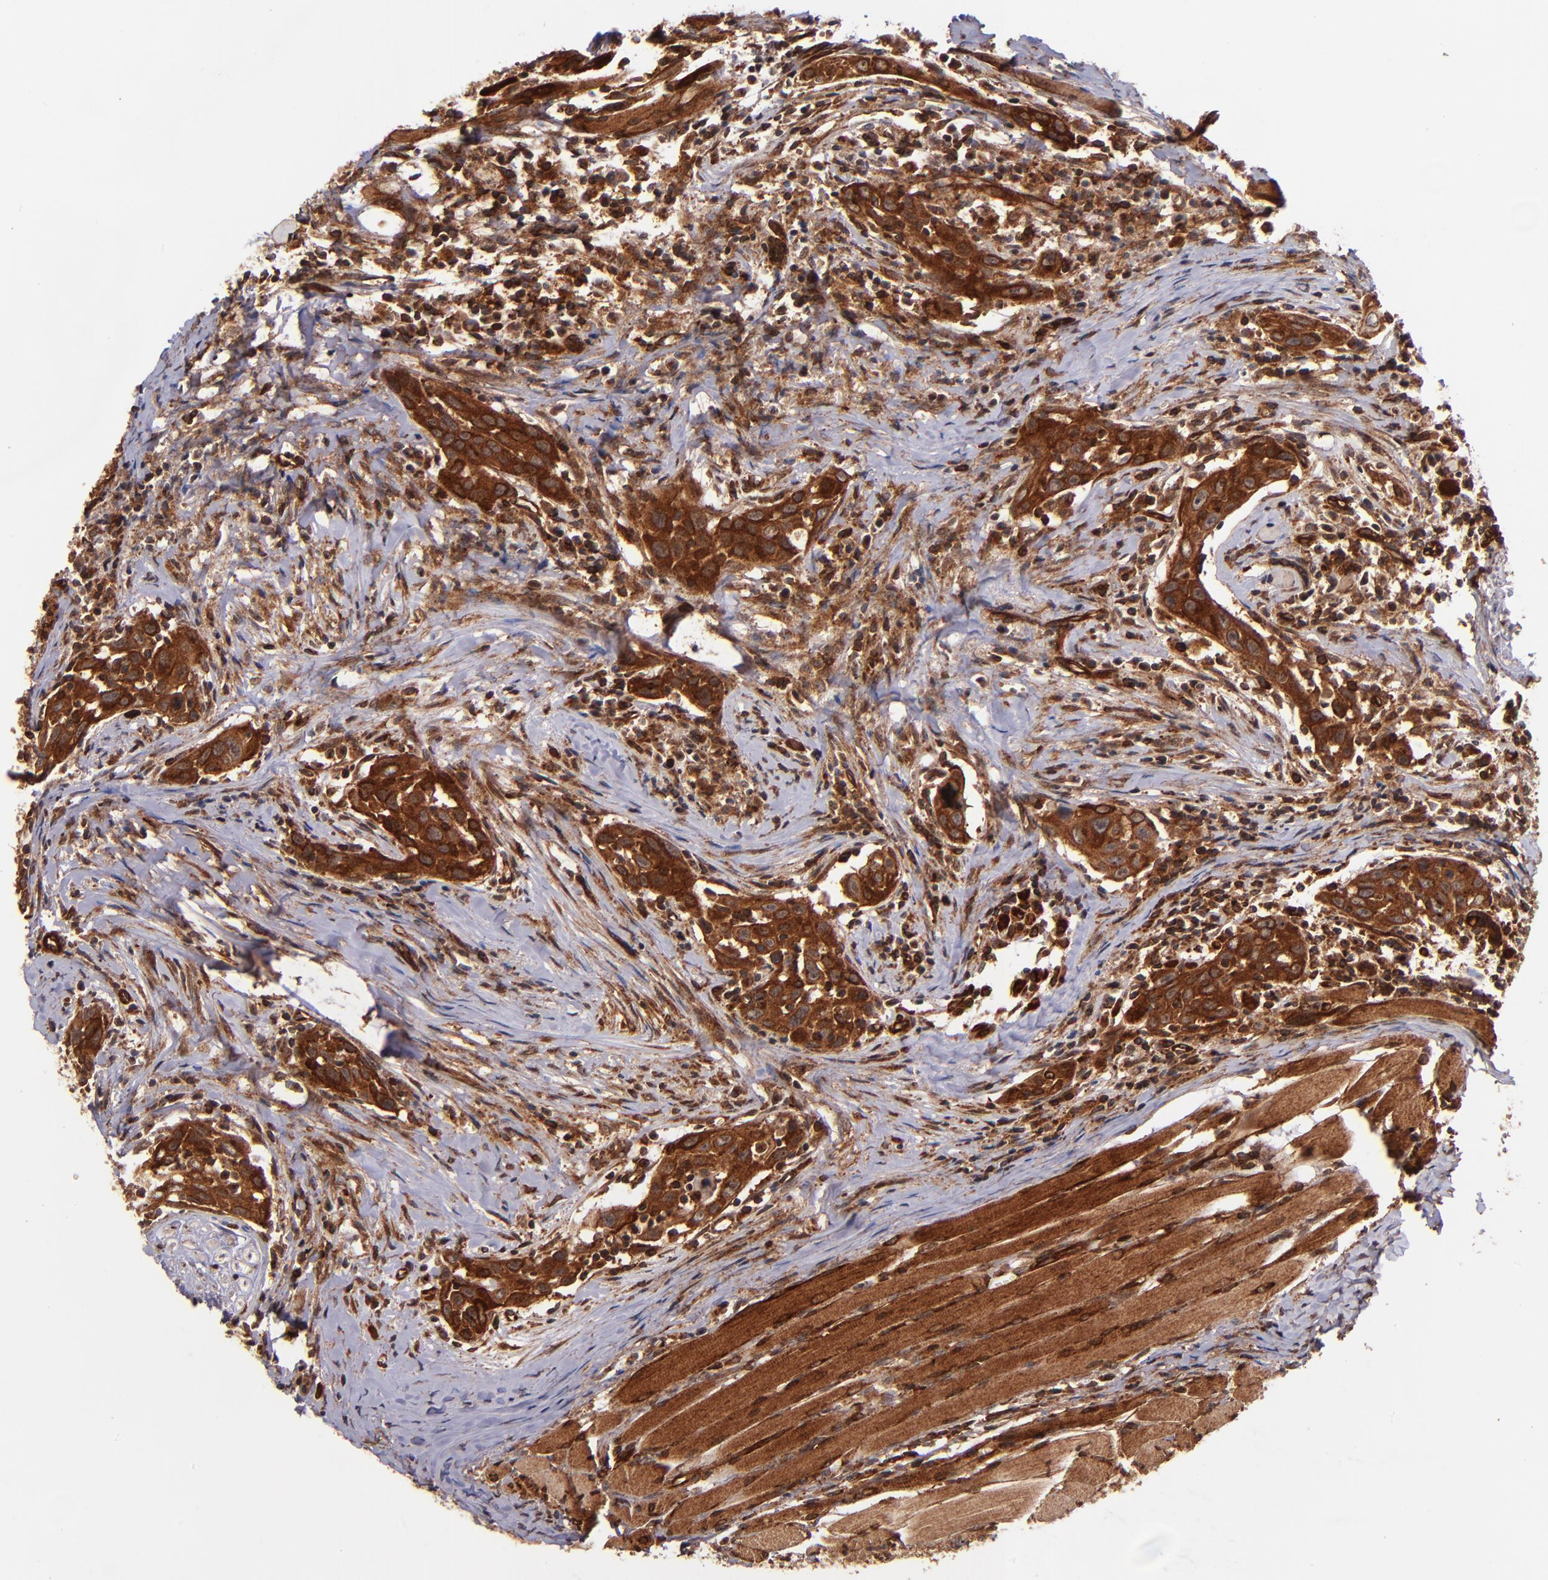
{"staining": {"intensity": "strong", "quantity": ">75%", "location": "cytoplasmic/membranous"}, "tissue": "head and neck cancer", "cell_type": "Tumor cells", "image_type": "cancer", "snomed": [{"axis": "morphology", "description": "Squamous cell carcinoma, NOS"}, {"axis": "topography", "description": "Oral tissue"}, {"axis": "topography", "description": "Head-Neck"}], "caption": "Protein expression analysis of human head and neck cancer reveals strong cytoplasmic/membranous staining in approximately >75% of tumor cells.", "gene": "STX8", "patient": {"sex": "female", "age": 50}}